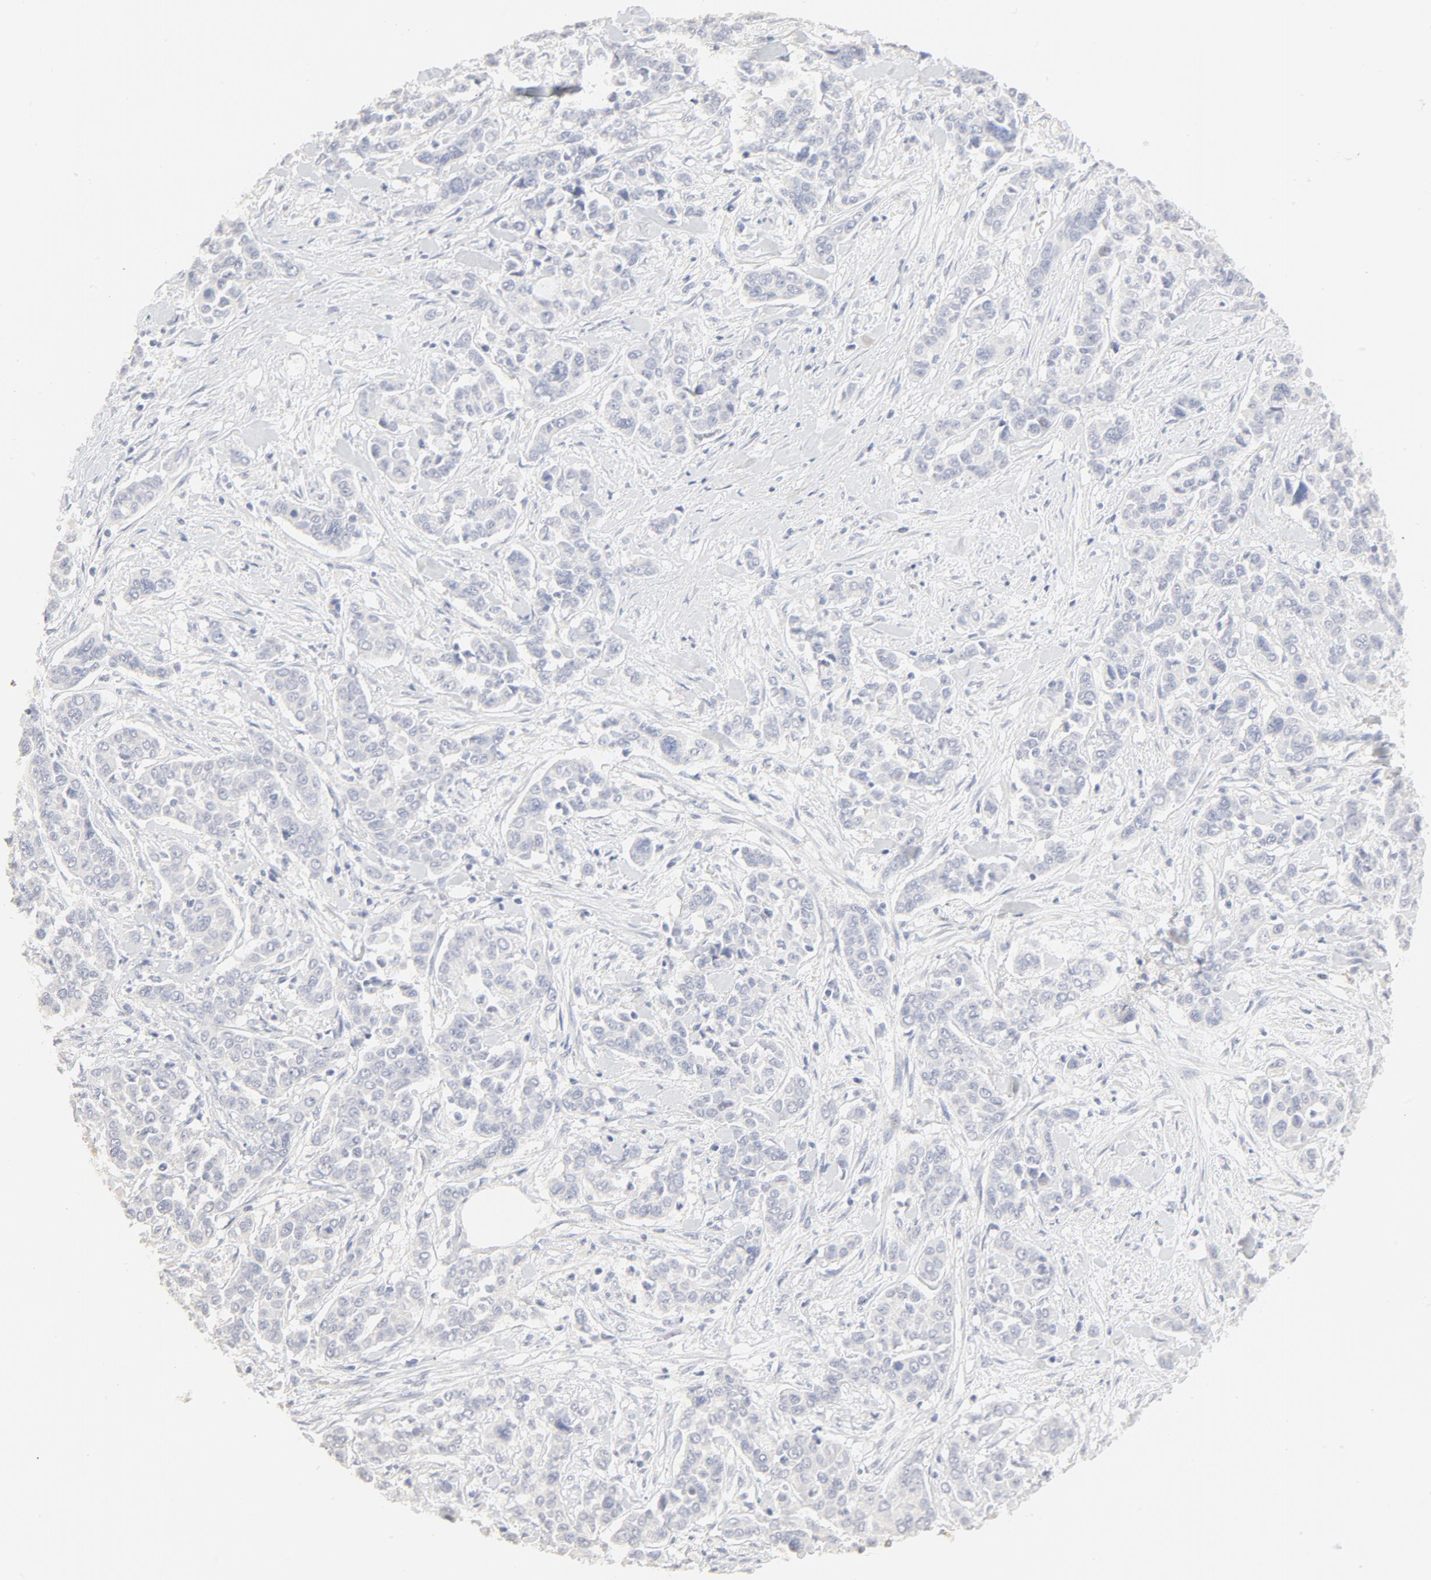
{"staining": {"intensity": "negative", "quantity": "none", "location": "none"}, "tissue": "pancreatic cancer", "cell_type": "Tumor cells", "image_type": "cancer", "snomed": [{"axis": "morphology", "description": "Adenocarcinoma, NOS"}, {"axis": "topography", "description": "Pancreas"}], "caption": "An immunohistochemistry (IHC) image of pancreatic cancer is shown. There is no staining in tumor cells of pancreatic cancer.", "gene": "FCGBP", "patient": {"sex": "female", "age": 52}}